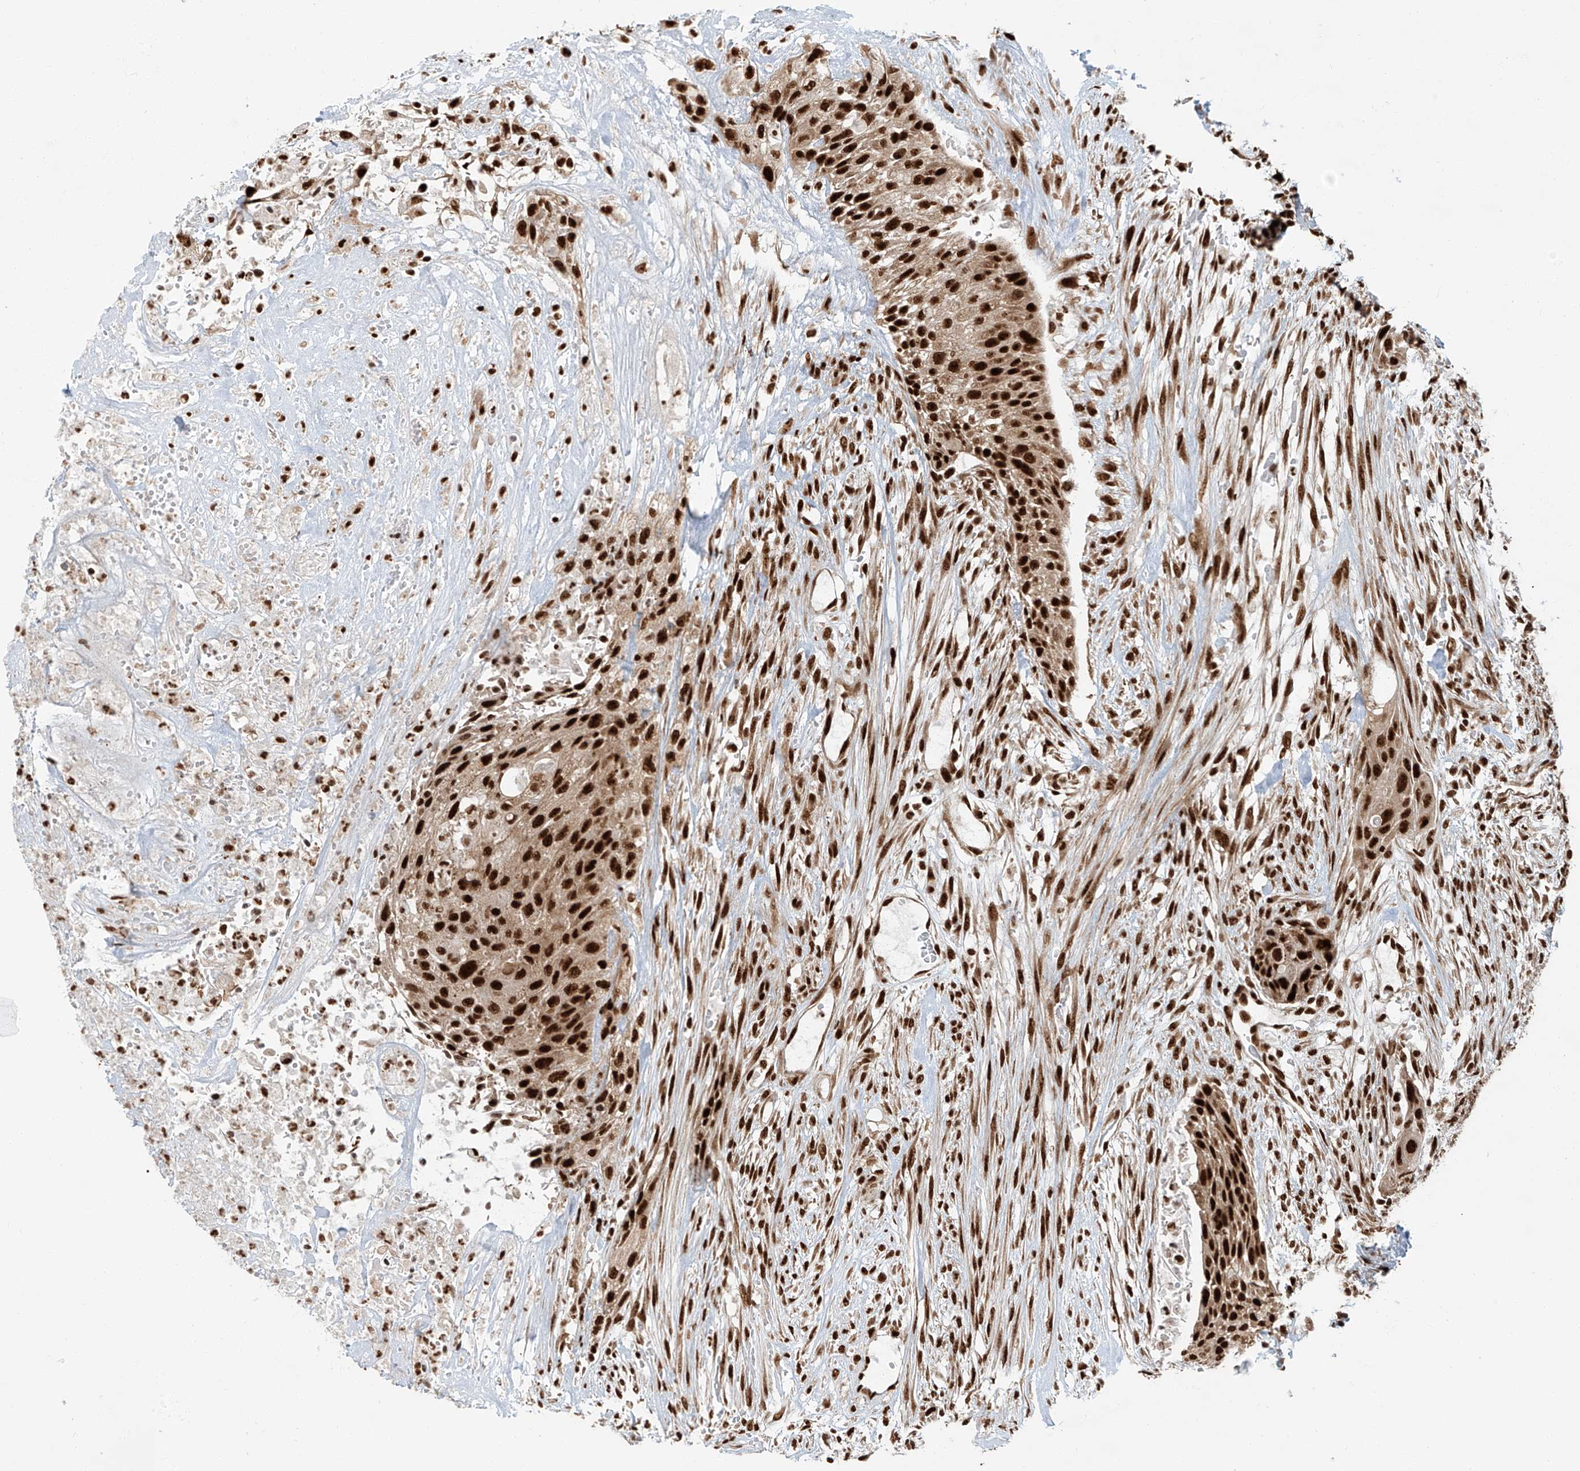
{"staining": {"intensity": "strong", "quantity": ">75%", "location": "nuclear"}, "tissue": "urothelial cancer", "cell_type": "Tumor cells", "image_type": "cancer", "snomed": [{"axis": "morphology", "description": "Urothelial carcinoma, High grade"}, {"axis": "topography", "description": "Urinary bladder"}], "caption": "The immunohistochemical stain highlights strong nuclear expression in tumor cells of urothelial cancer tissue.", "gene": "FAM193B", "patient": {"sex": "male", "age": 35}}